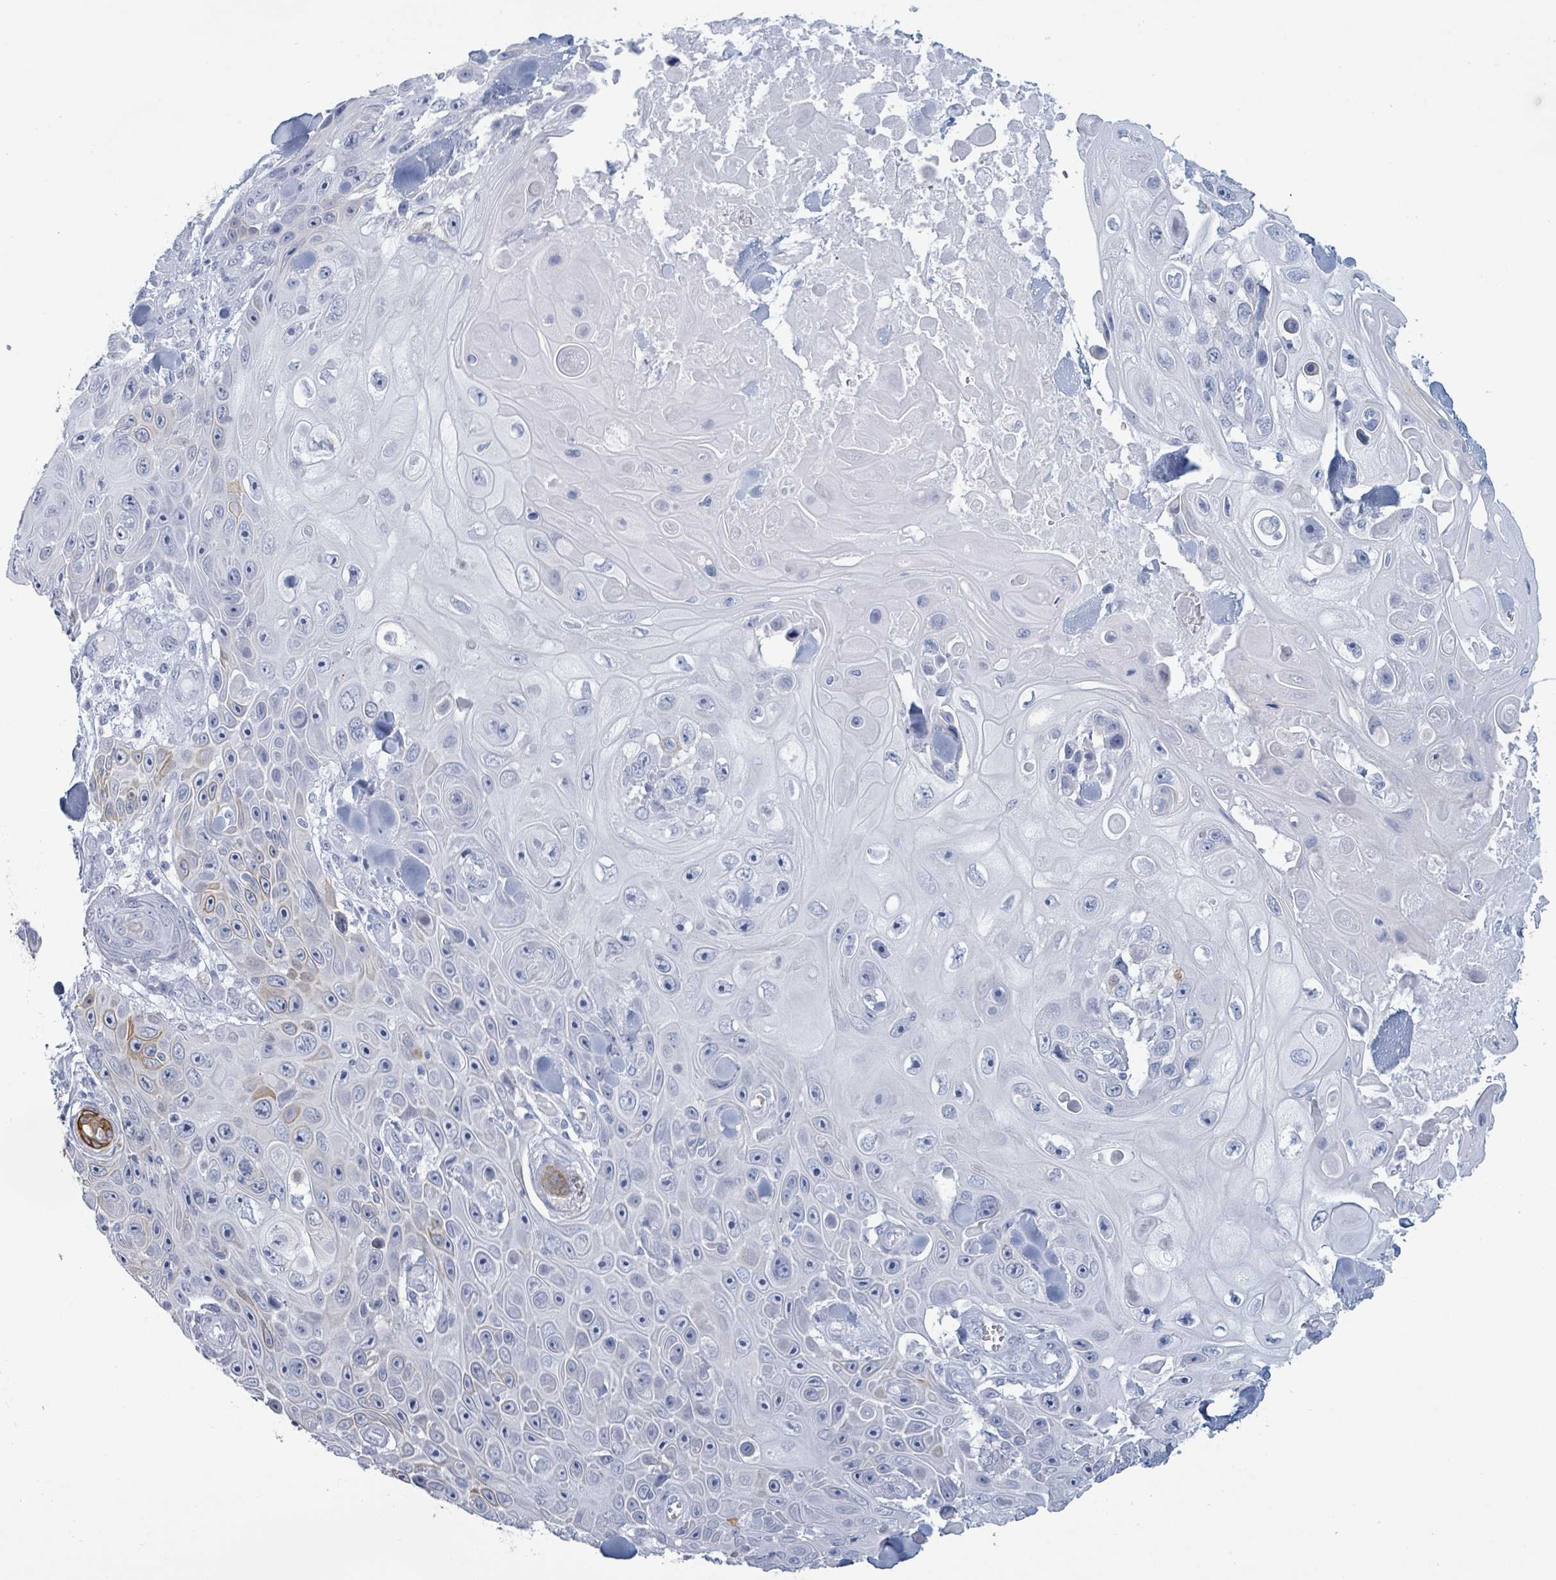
{"staining": {"intensity": "negative", "quantity": "none", "location": "none"}, "tissue": "skin cancer", "cell_type": "Tumor cells", "image_type": "cancer", "snomed": [{"axis": "morphology", "description": "Squamous cell carcinoma, NOS"}, {"axis": "topography", "description": "Skin"}], "caption": "An immunohistochemistry photomicrograph of squamous cell carcinoma (skin) is shown. There is no staining in tumor cells of squamous cell carcinoma (skin).", "gene": "KRT8", "patient": {"sex": "male", "age": 82}}